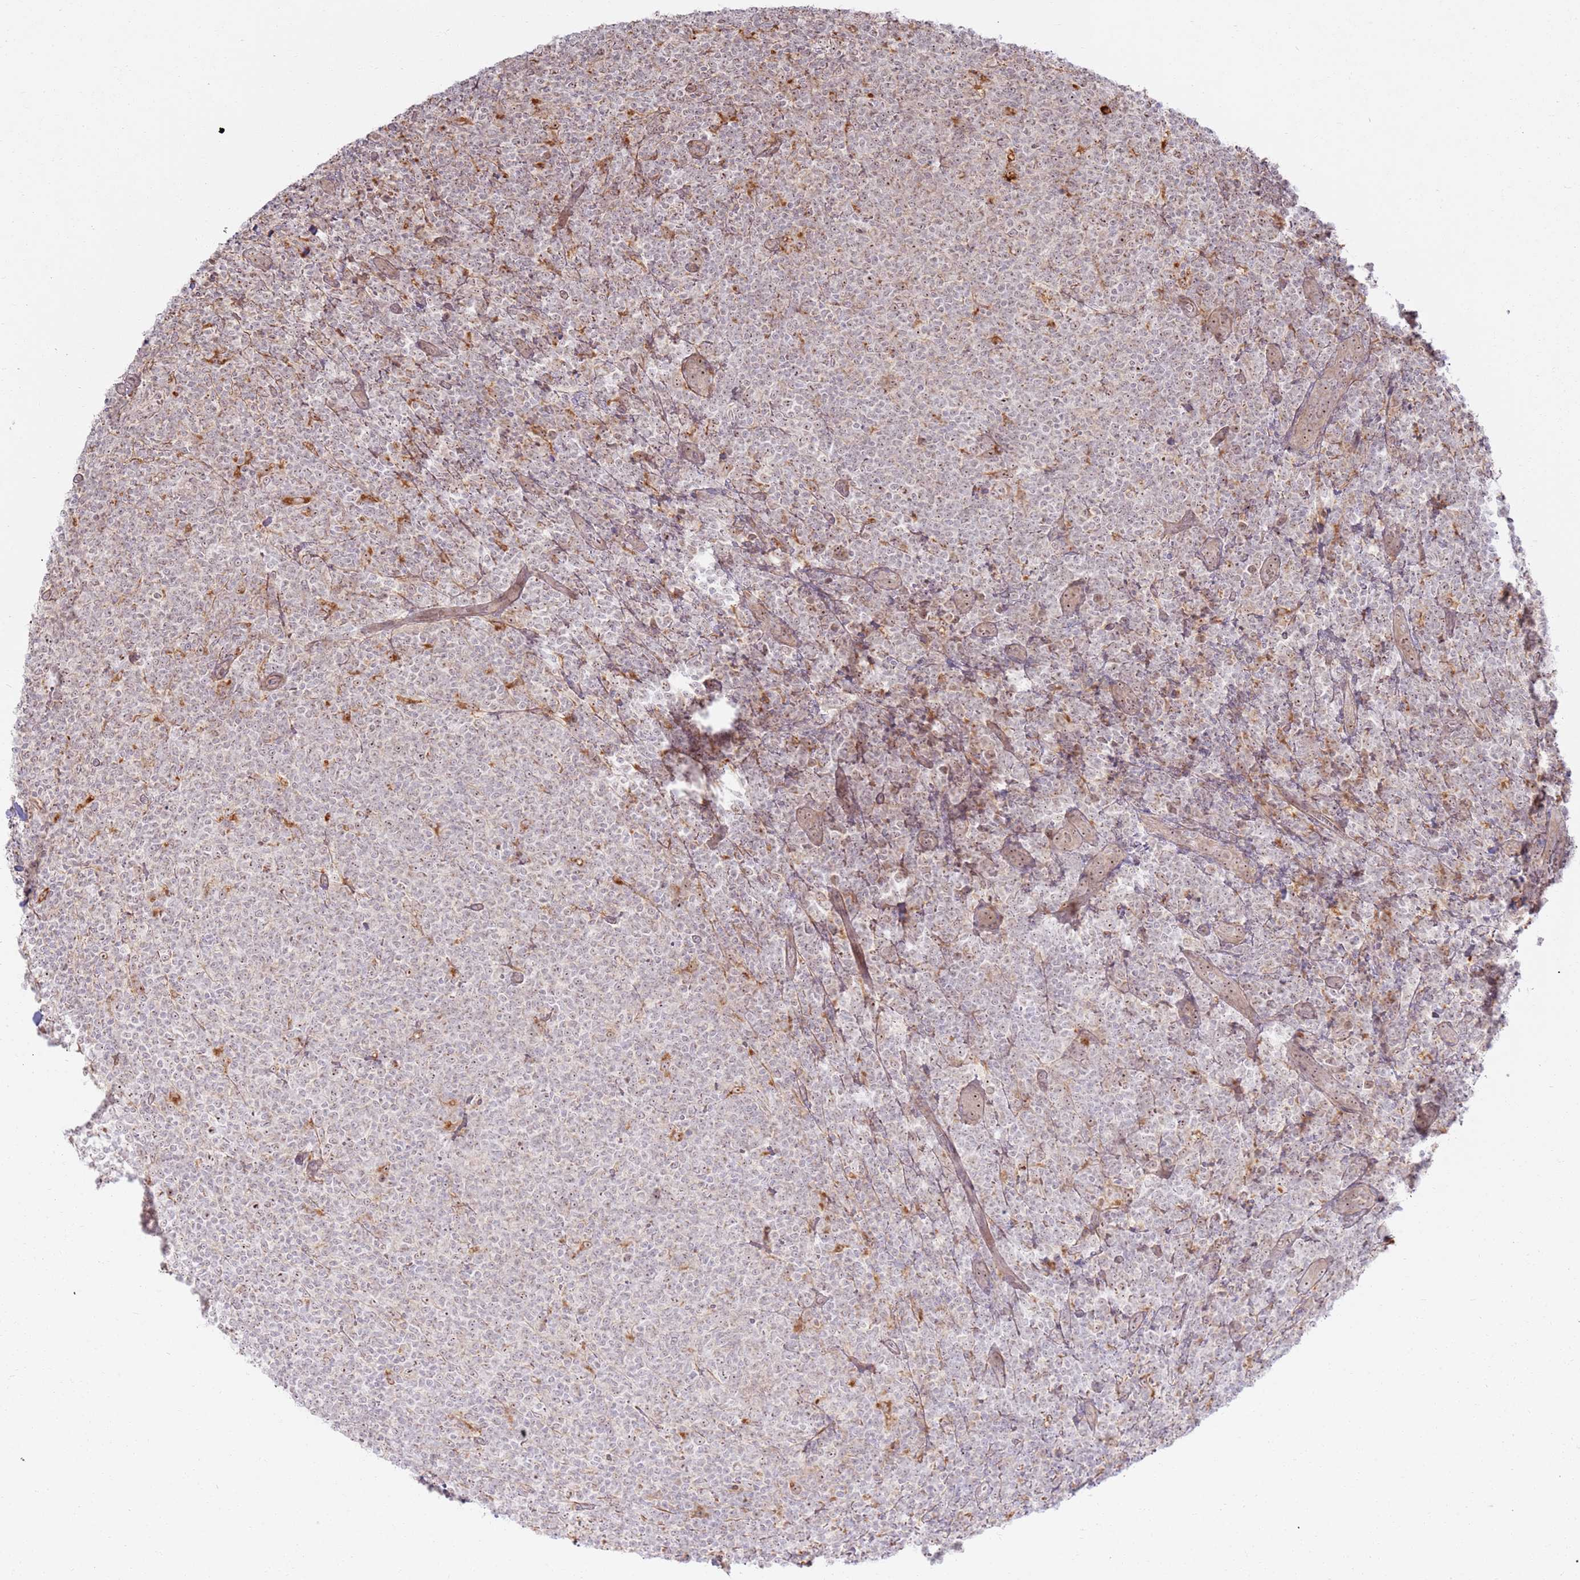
{"staining": {"intensity": "weak", "quantity": "25%-75%", "location": "nuclear"}, "tissue": "lymphoma", "cell_type": "Tumor cells", "image_type": "cancer", "snomed": [{"axis": "morphology", "description": "Malignant lymphoma, non-Hodgkin's type, Low grade"}, {"axis": "topography", "description": "Lymph node"}], "caption": "Immunohistochemical staining of malignant lymphoma, non-Hodgkin's type (low-grade) exhibits weak nuclear protein staining in approximately 25%-75% of tumor cells.", "gene": "CNPY1", "patient": {"sex": "male", "age": 66}}